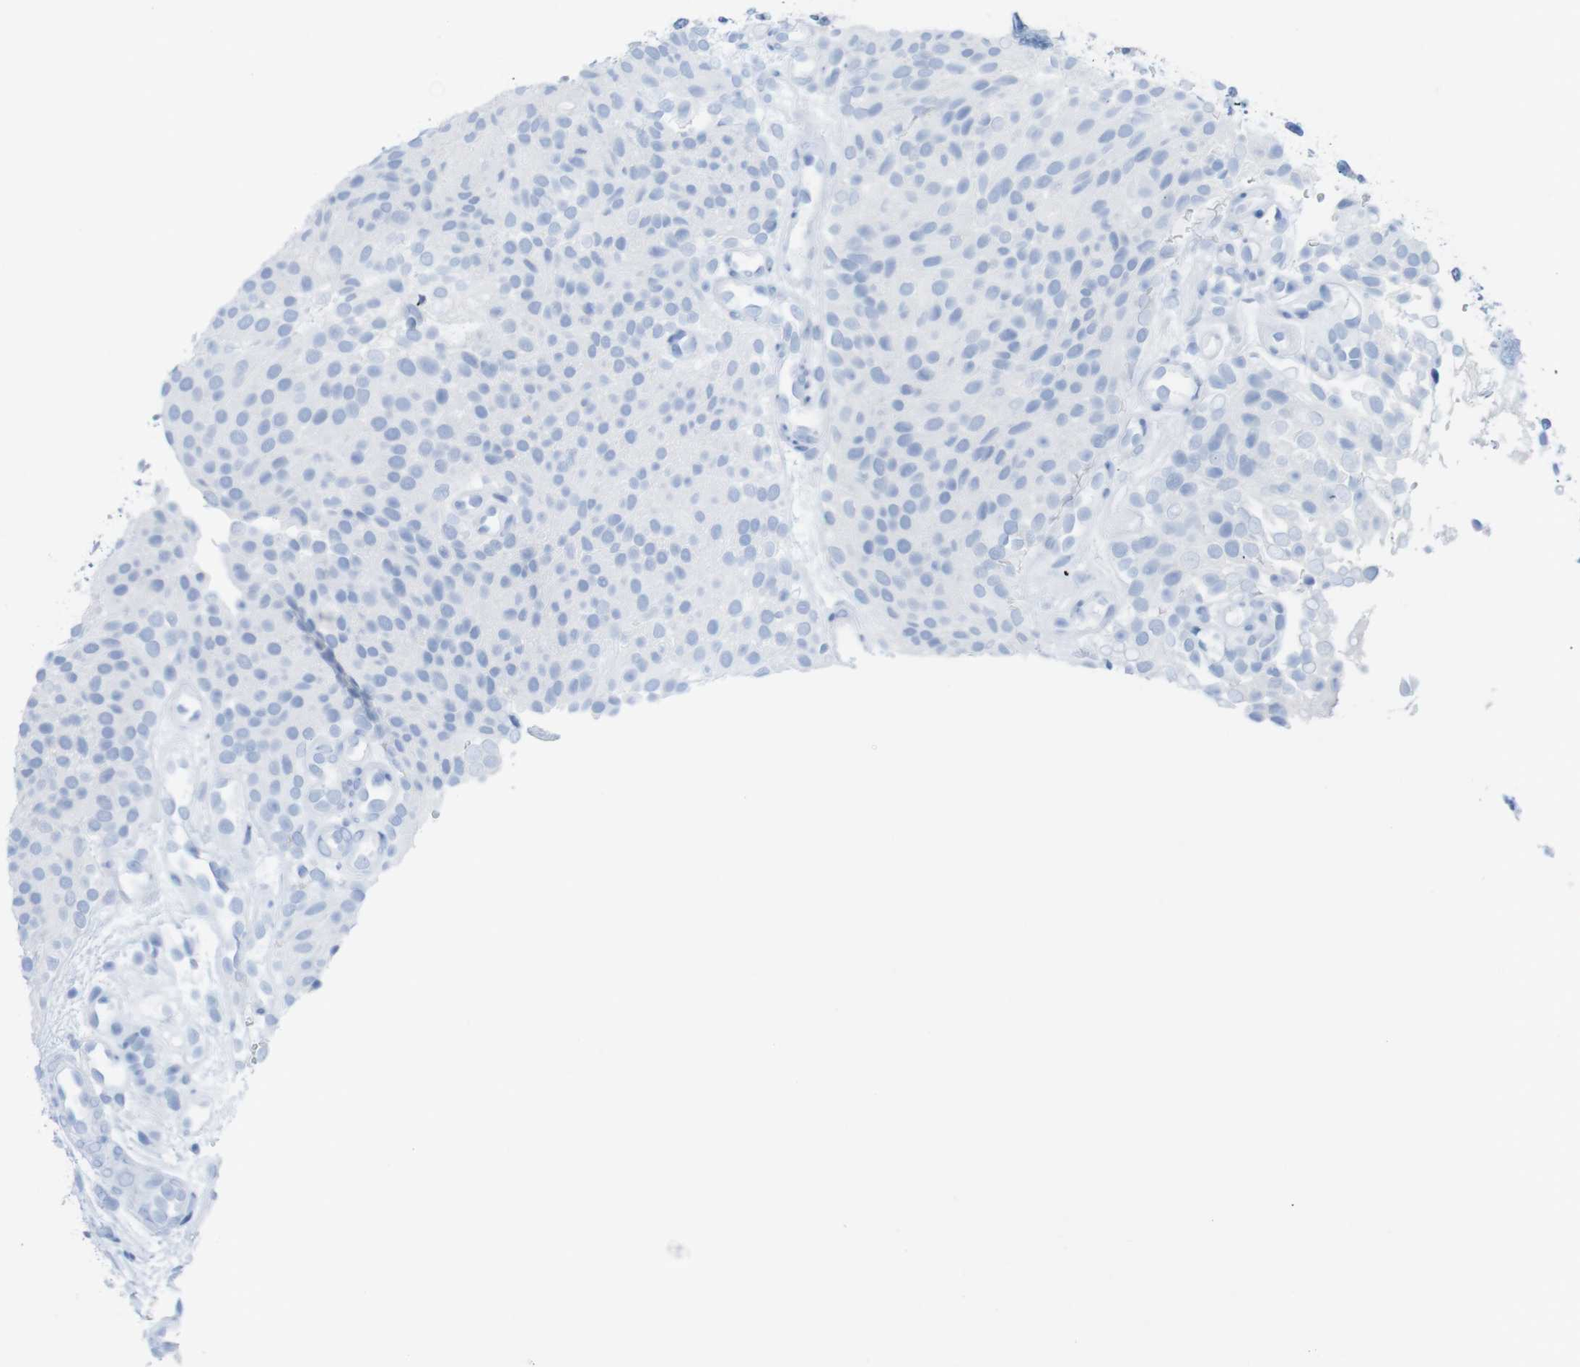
{"staining": {"intensity": "negative", "quantity": "none", "location": "none"}, "tissue": "urothelial cancer", "cell_type": "Tumor cells", "image_type": "cancer", "snomed": [{"axis": "morphology", "description": "Urothelial carcinoma, Low grade"}, {"axis": "topography", "description": "Urinary bladder"}], "caption": "DAB immunohistochemical staining of low-grade urothelial carcinoma shows no significant expression in tumor cells. The staining is performed using DAB brown chromogen with nuclei counter-stained in using hematoxylin.", "gene": "MYH7", "patient": {"sex": "male", "age": 78}}